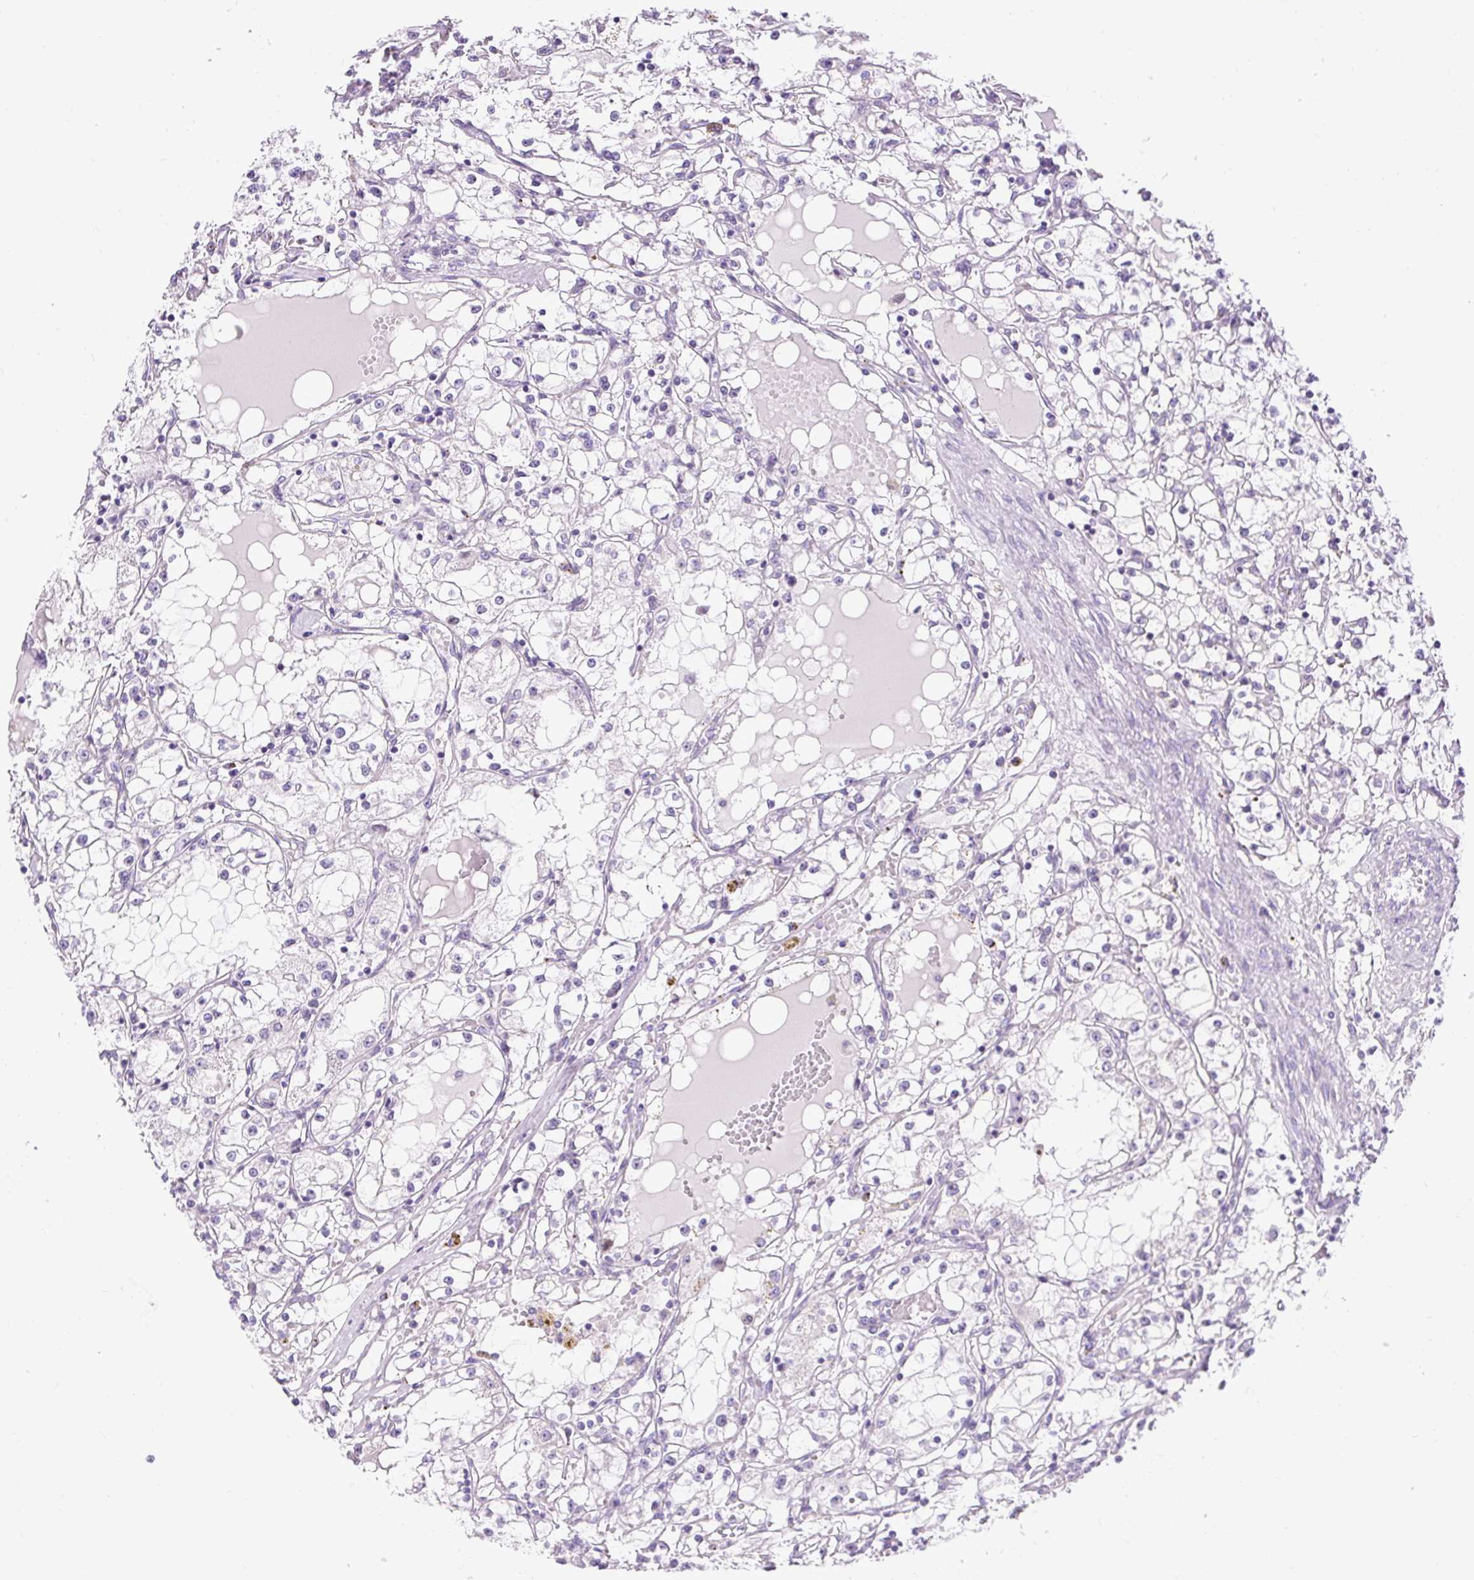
{"staining": {"intensity": "negative", "quantity": "none", "location": "none"}, "tissue": "renal cancer", "cell_type": "Tumor cells", "image_type": "cancer", "snomed": [{"axis": "morphology", "description": "Adenocarcinoma, NOS"}, {"axis": "topography", "description": "Kidney"}], "caption": "Immunohistochemistry (IHC) of renal adenocarcinoma demonstrates no expression in tumor cells.", "gene": "WNT10B", "patient": {"sex": "male", "age": 56}}